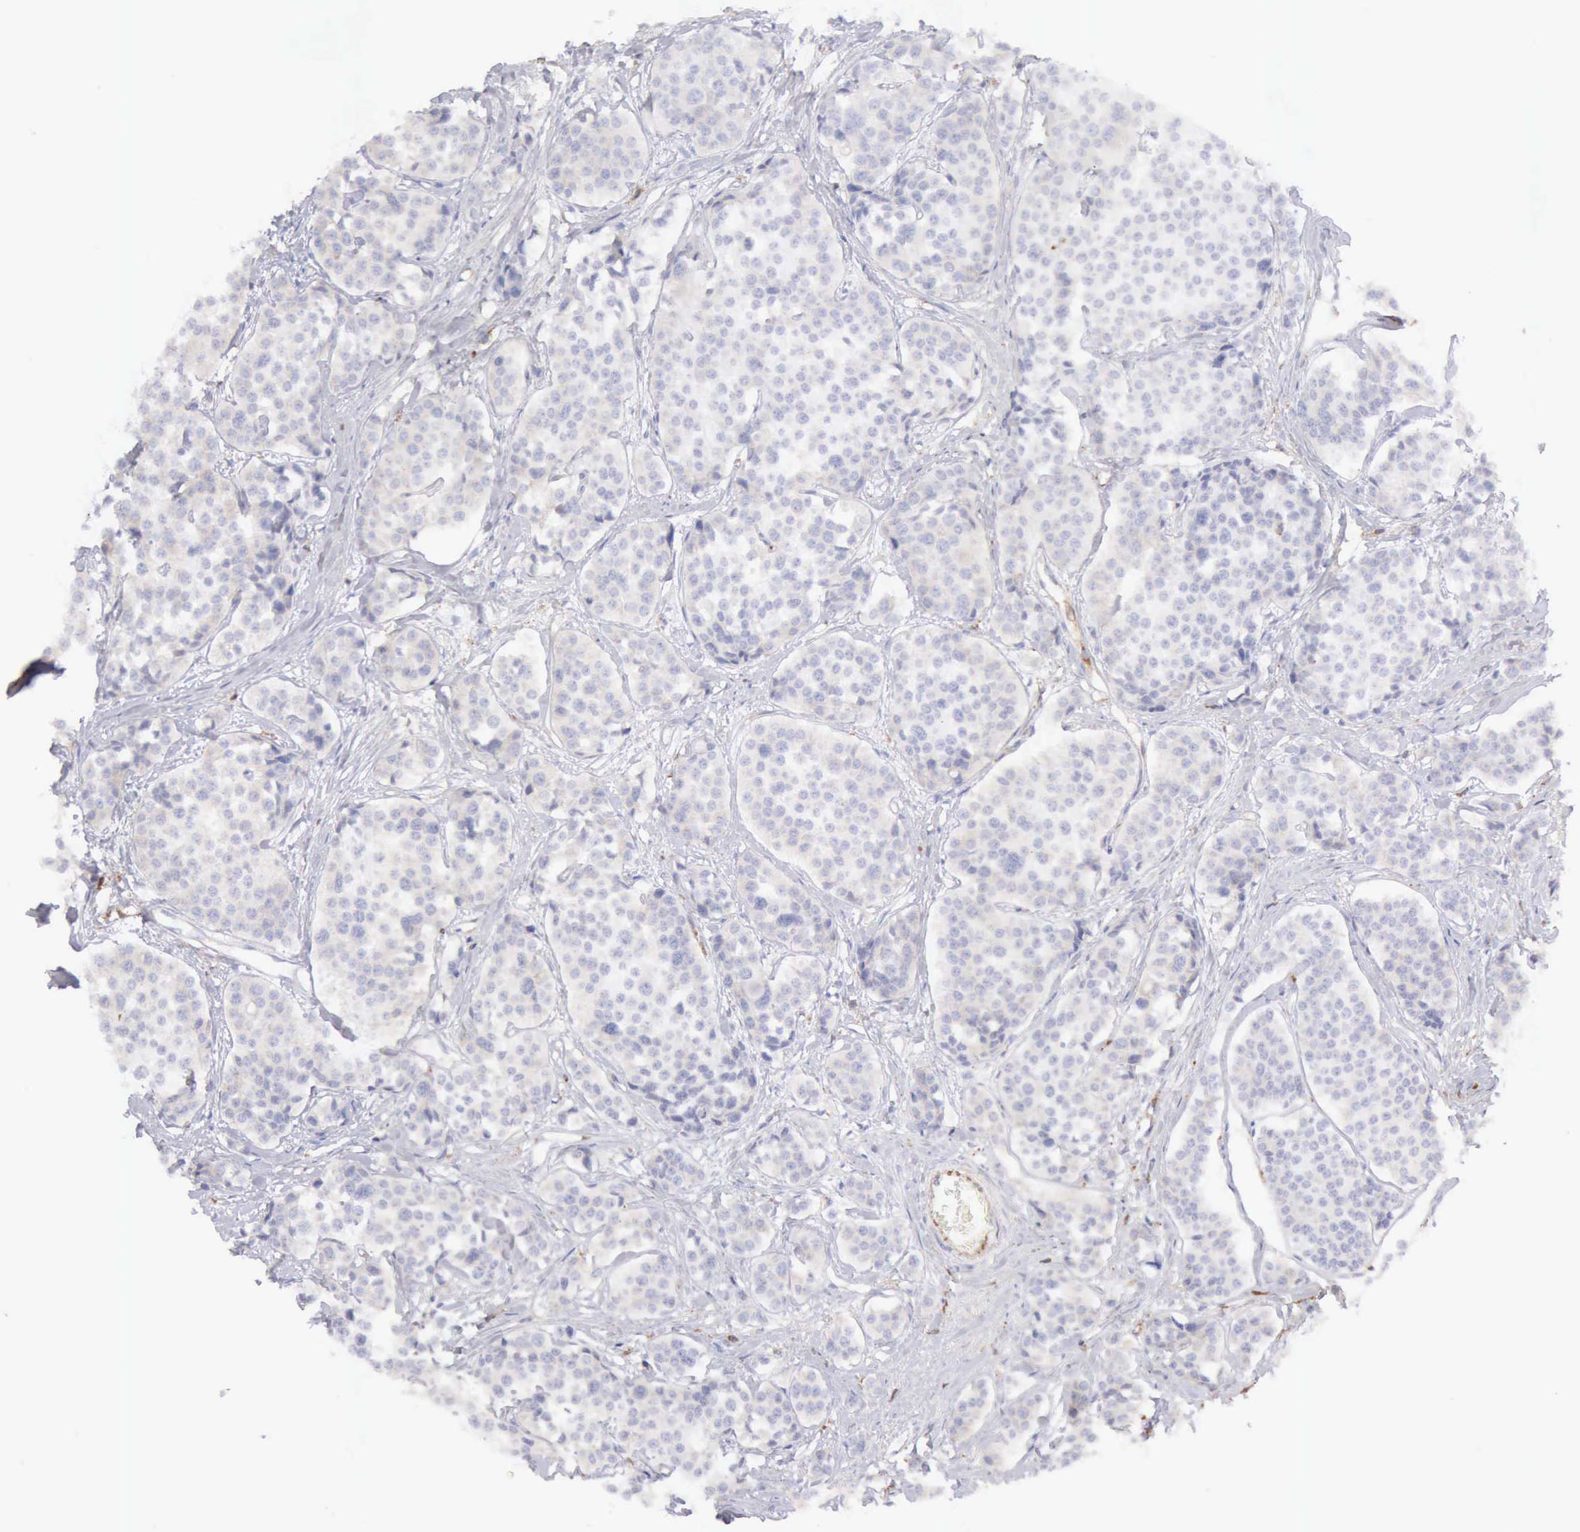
{"staining": {"intensity": "negative", "quantity": "none", "location": "none"}, "tissue": "carcinoid", "cell_type": "Tumor cells", "image_type": "cancer", "snomed": [{"axis": "morphology", "description": "Carcinoid, malignant, NOS"}, {"axis": "topography", "description": "Small intestine"}], "caption": "A histopathology image of carcinoid stained for a protein reveals no brown staining in tumor cells.", "gene": "ARHGAP4", "patient": {"sex": "male", "age": 60}}